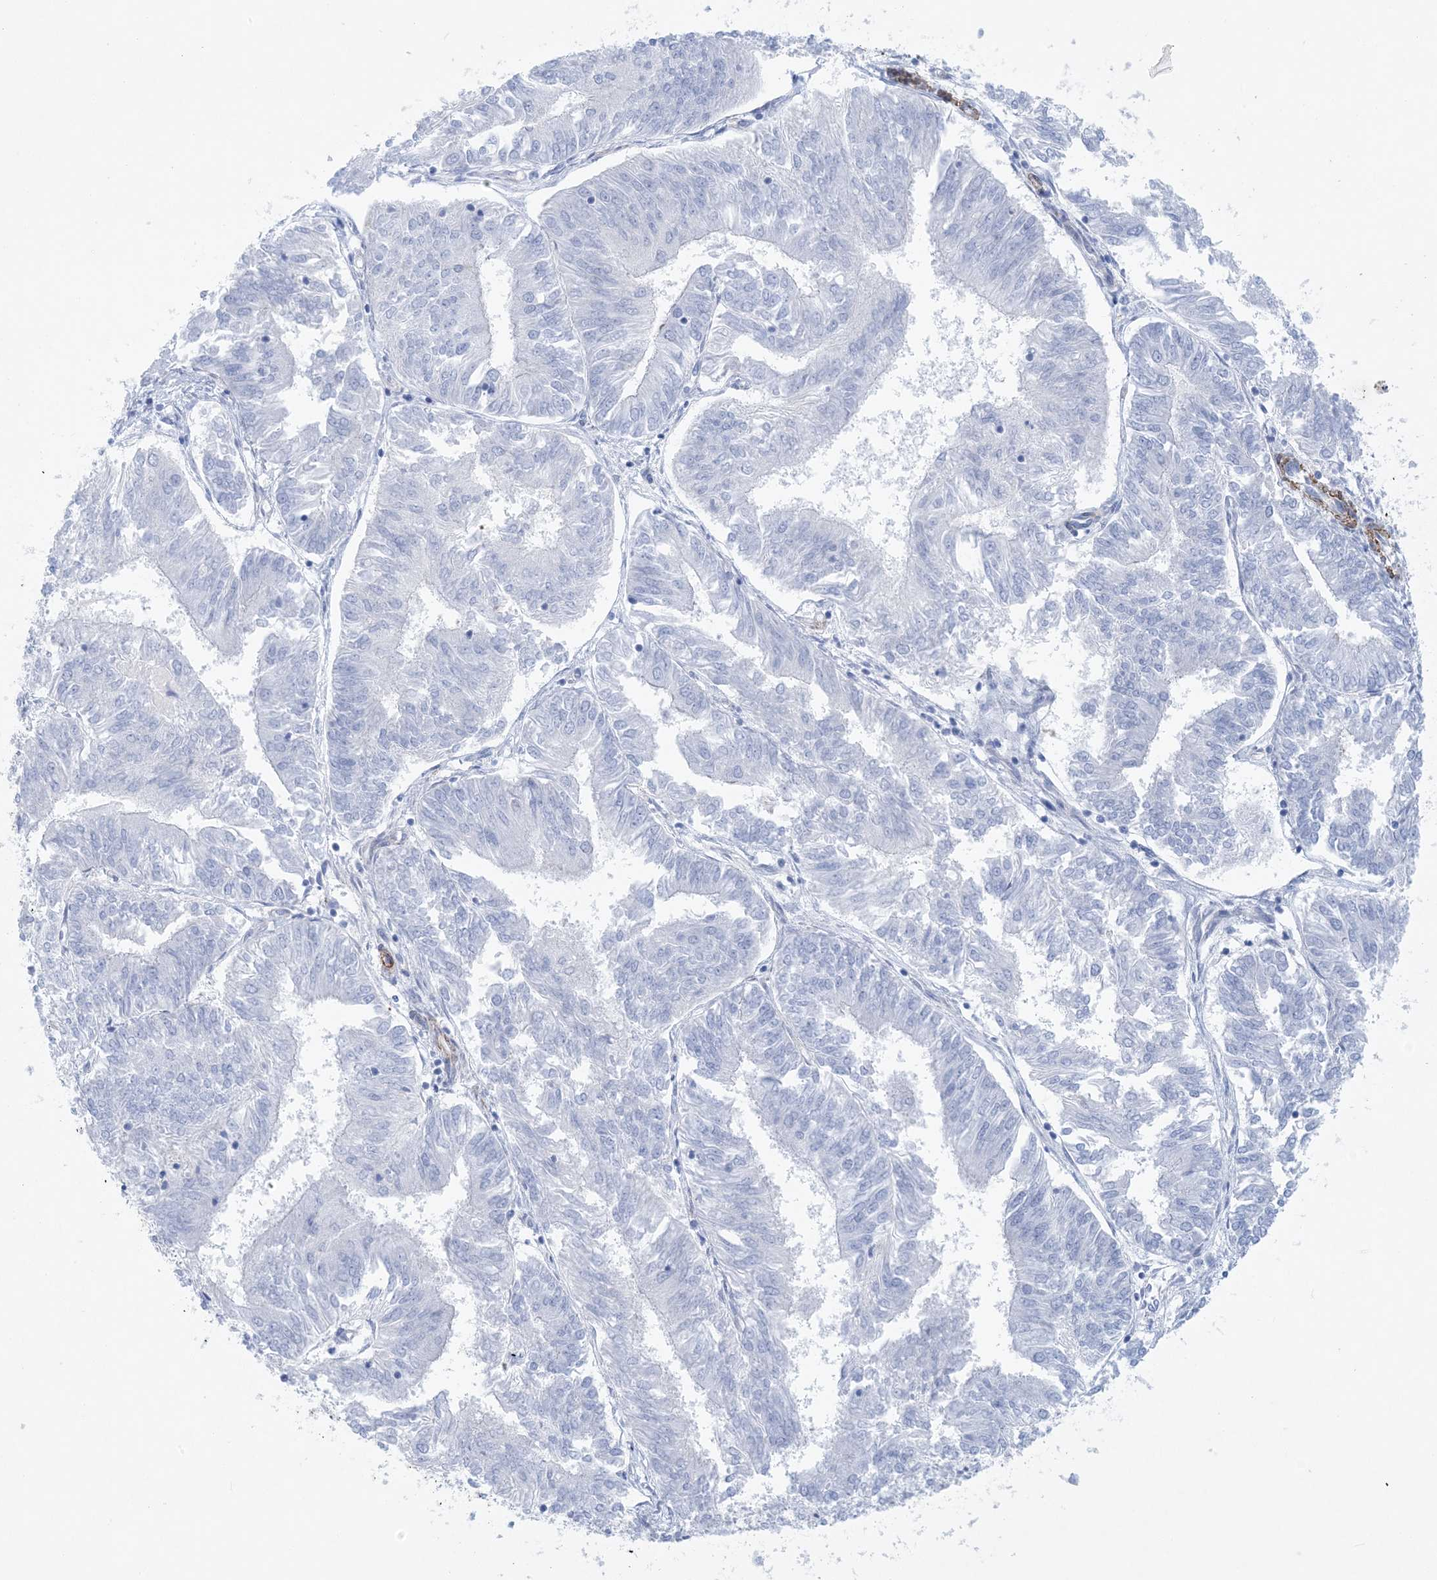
{"staining": {"intensity": "negative", "quantity": "none", "location": "none"}, "tissue": "endometrial cancer", "cell_type": "Tumor cells", "image_type": "cancer", "snomed": [{"axis": "morphology", "description": "Adenocarcinoma, NOS"}, {"axis": "topography", "description": "Endometrium"}], "caption": "Tumor cells show no significant protein staining in endometrial adenocarcinoma.", "gene": "SHANK1", "patient": {"sex": "female", "age": 58}}